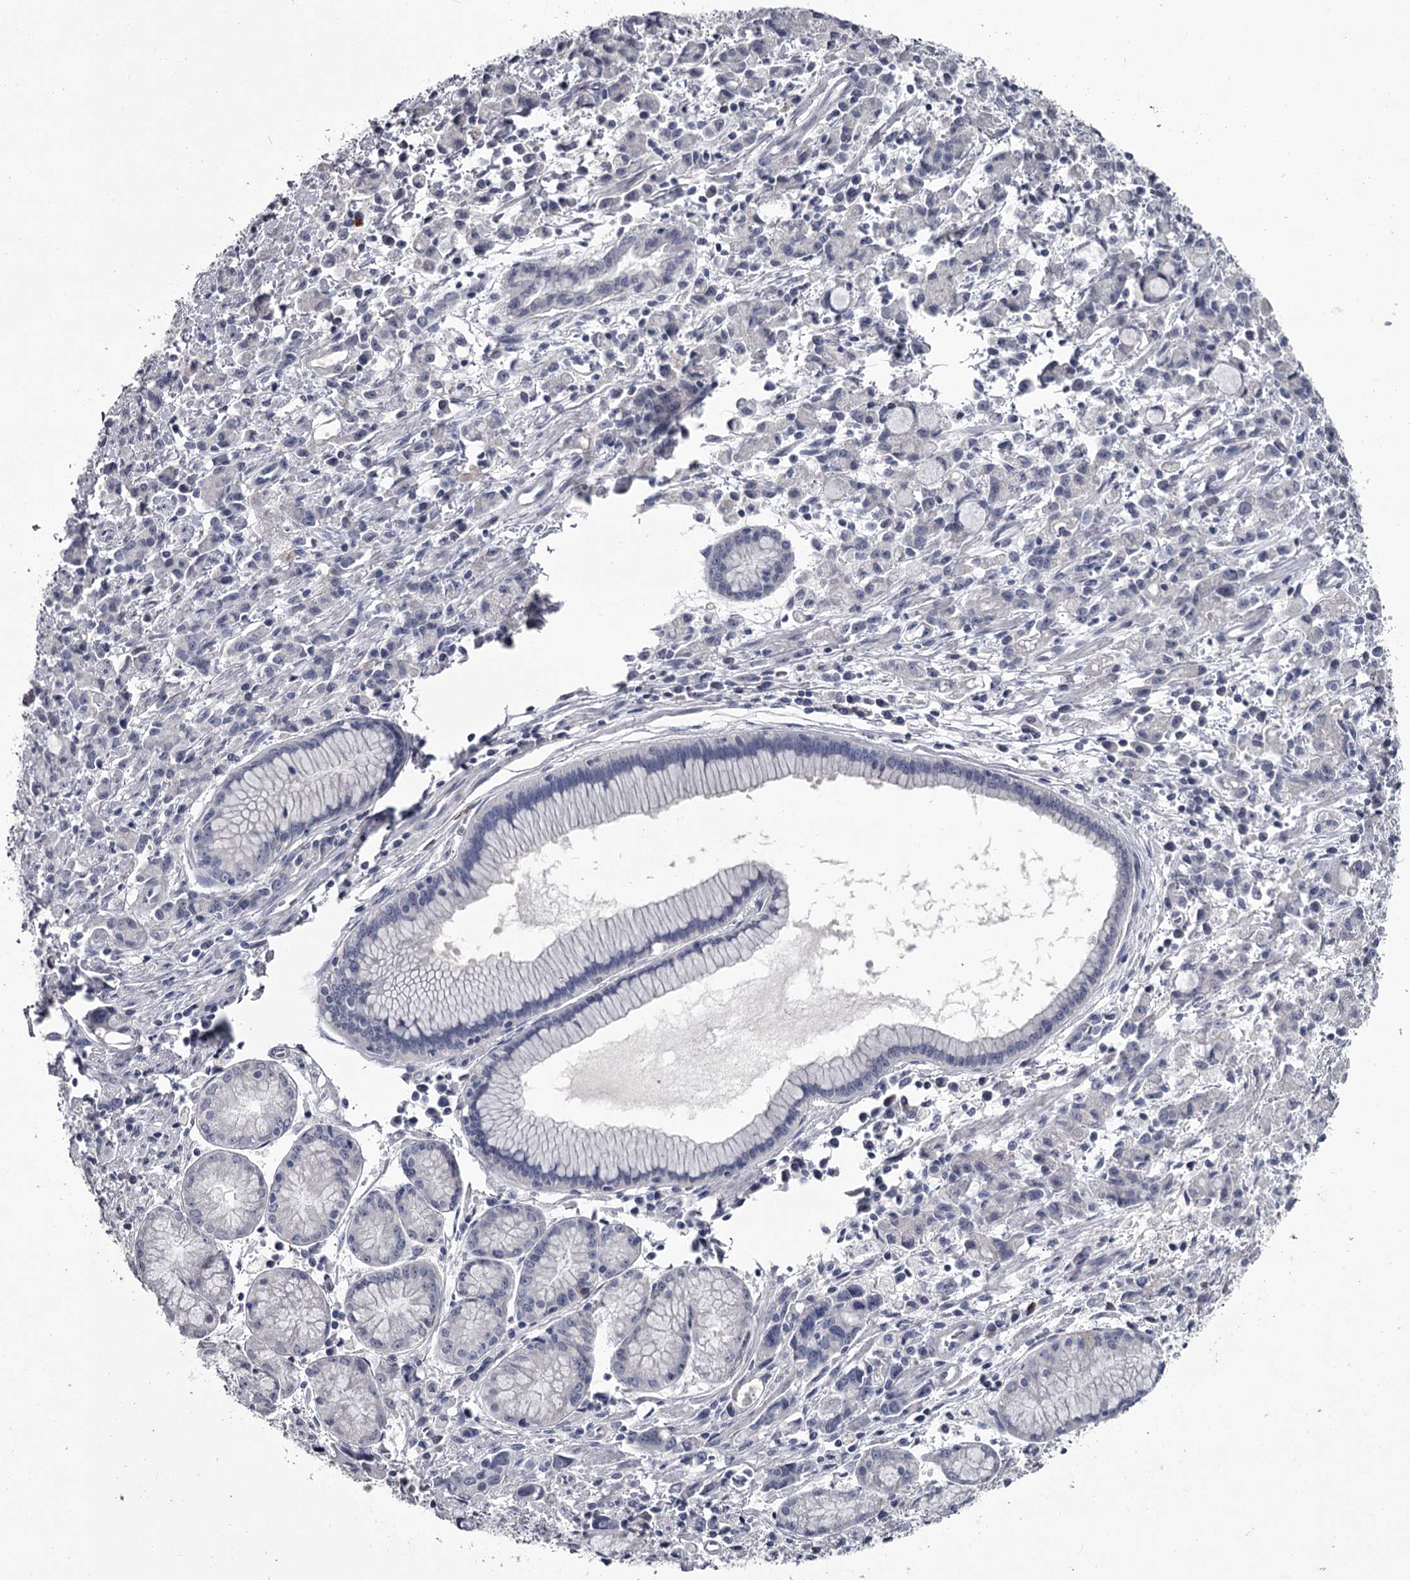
{"staining": {"intensity": "negative", "quantity": "none", "location": "none"}, "tissue": "stomach cancer", "cell_type": "Tumor cells", "image_type": "cancer", "snomed": [{"axis": "morphology", "description": "Adenocarcinoma, NOS"}, {"axis": "topography", "description": "Stomach, lower"}], "caption": "Tumor cells show no significant protein positivity in stomach adenocarcinoma.", "gene": "DAO", "patient": {"sex": "female", "age": 43}}